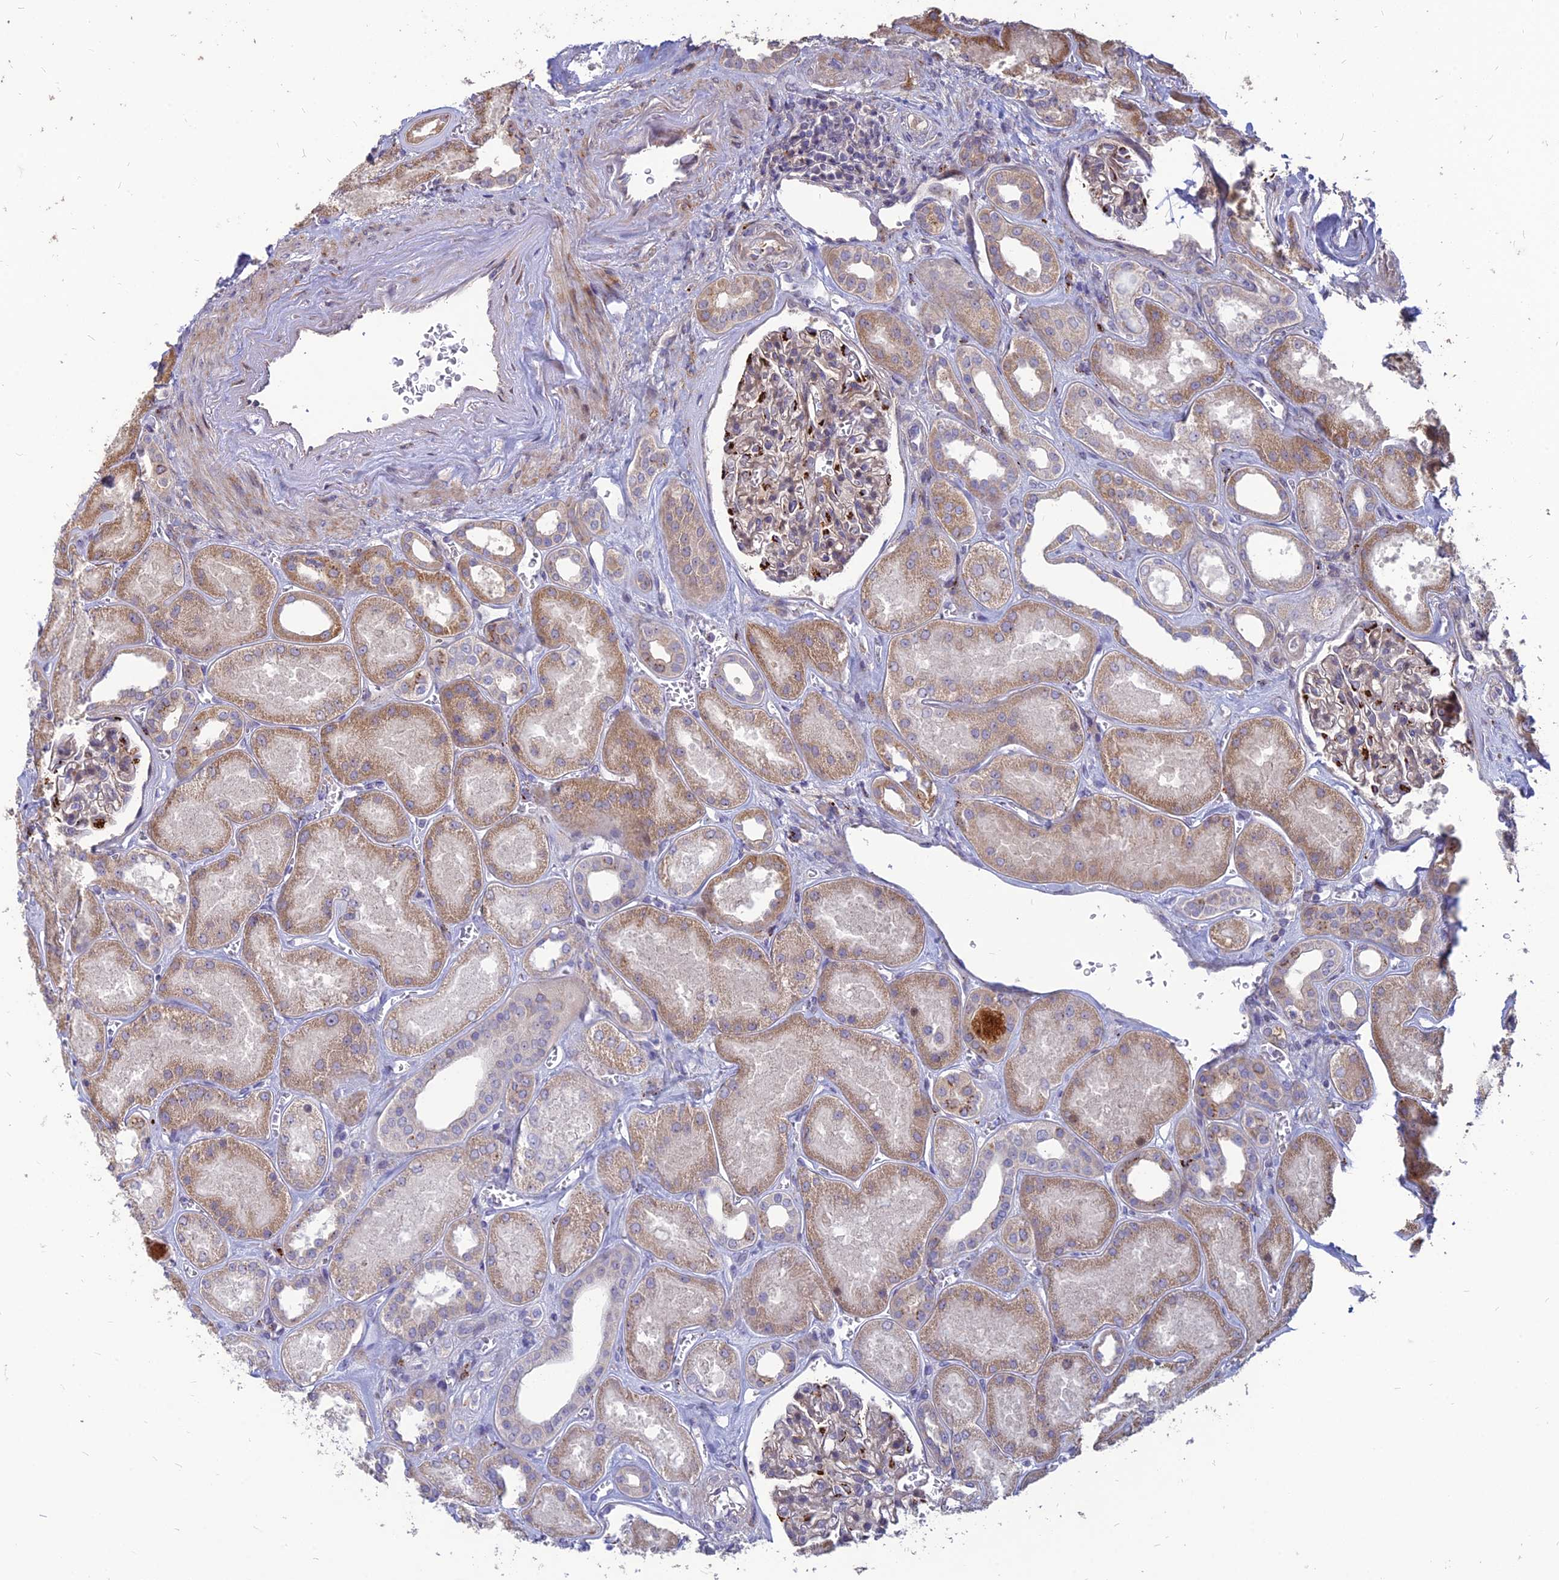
{"staining": {"intensity": "strong", "quantity": "25%-75%", "location": "cytoplasmic/membranous"}, "tissue": "kidney", "cell_type": "Cells in glomeruli", "image_type": "normal", "snomed": [{"axis": "morphology", "description": "Normal tissue, NOS"}, {"axis": "morphology", "description": "Adenocarcinoma, NOS"}, {"axis": "topography", "description": "Kidney"}], "caption": "Immunohistochemical staining of unremarkable kidney demonstrates 25%-75% levels of strong cytoplasmic/membranous protein positivity in approximately 25%-75% of cells in glomeruli. Ihc stains the protein of interest in brown and the nuclei are stained blue.", "gene": "ST3GAL6", "patient": {"sex": "female", "age": 68}}